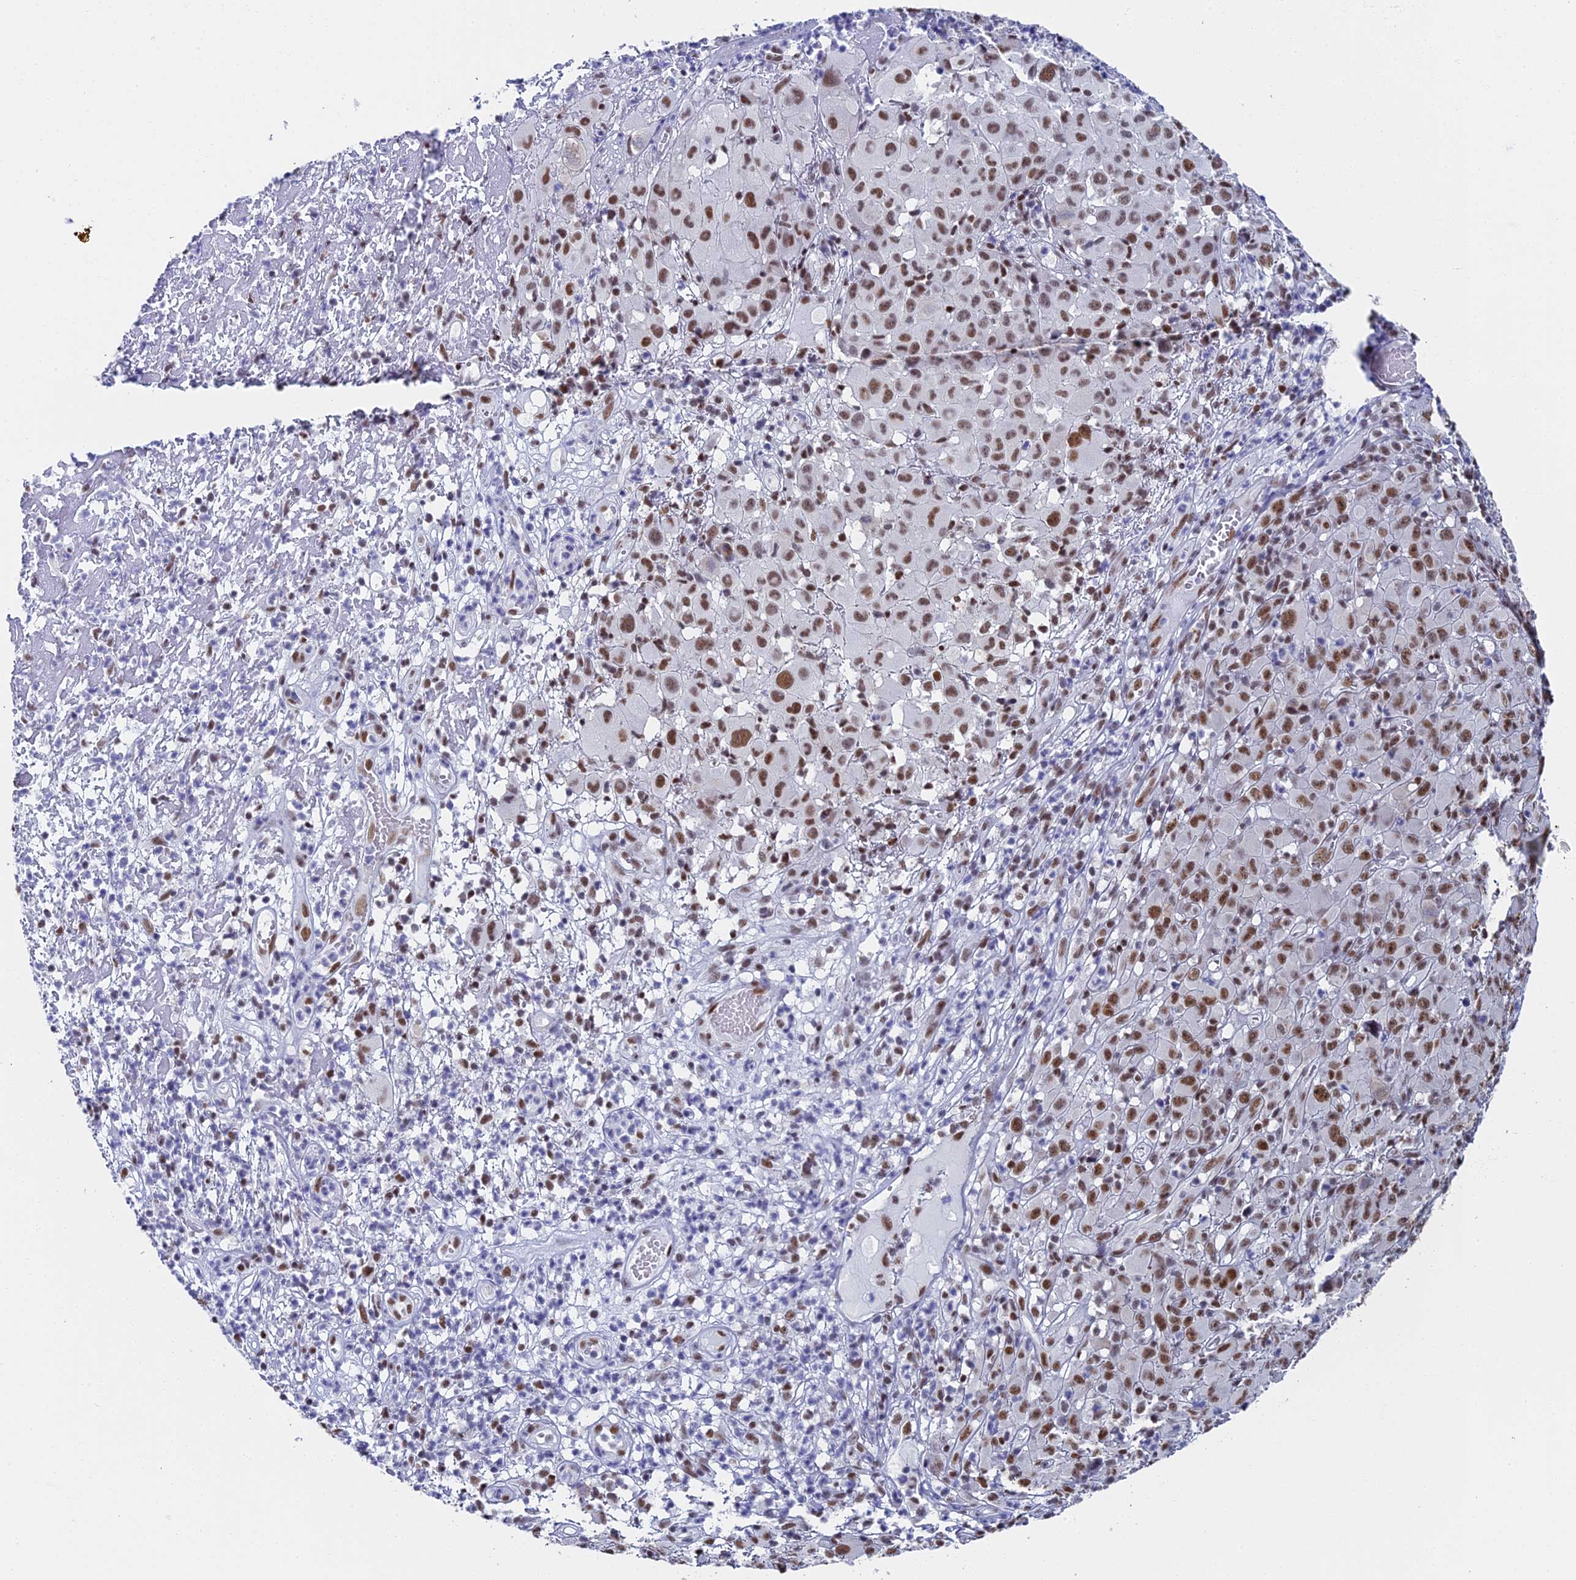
{"staining": {"intensity": "moderate", "quantity": ">75%", "location": "nuclear"}, "tissue": "melanoma", "cell_type": "Tumor cells", "image_type": "cancer", "snomed": [{"axis": "morphology", "description": "Malignant melanoma, NOS"}, {"axis": "topography", "description": "Skin"}], "caption": "About >75% of tumor cells in human malignant melanoma exhibit moderate nuclear protein expression as visualized by brown immunohistochemical staining.", "gene": "CD2BP2", "patient": {"sex": "male", "age": 73}}